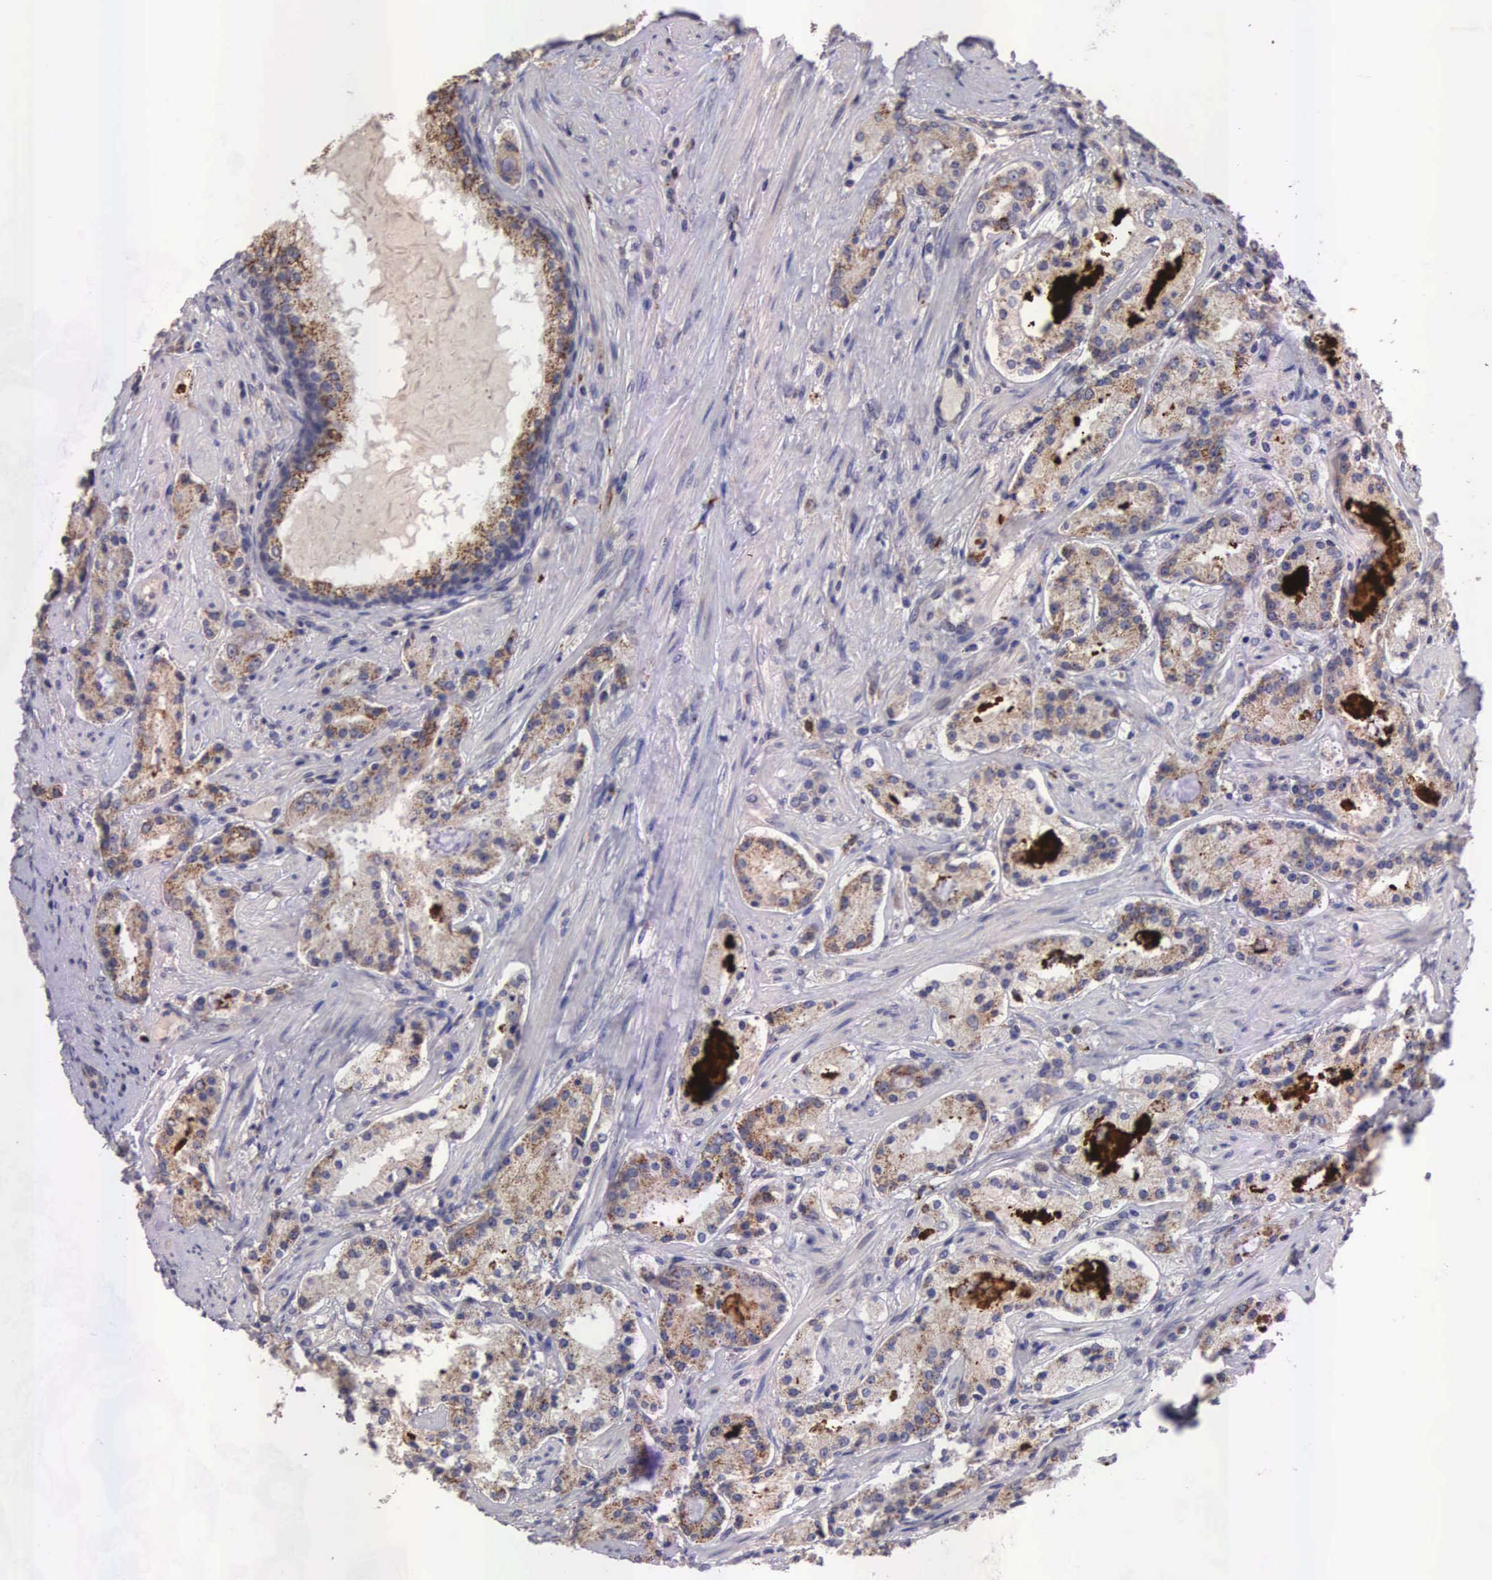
{"staining": {"intensity": "moderate", "quantity": ">75%", "location": "cytoplasmic/membranous"}, "tissue": "prostate cancer", "cell_type": "Tumor cells", "image_type": "cancer", "snomed": [{"axis": "morphology", "description": "Adenocarcinoma, Medium grade"}, {"axis": "topography", "description": "Prostate"}], "caption": "Adenocarcinoma (medium-grade) (prostate) tissue reveals moderate cytoplasmic/membranous staining in approximately >75% of tumor cells", "gene": "CDC45", "patient": {"sex": "male", "age": 72}}